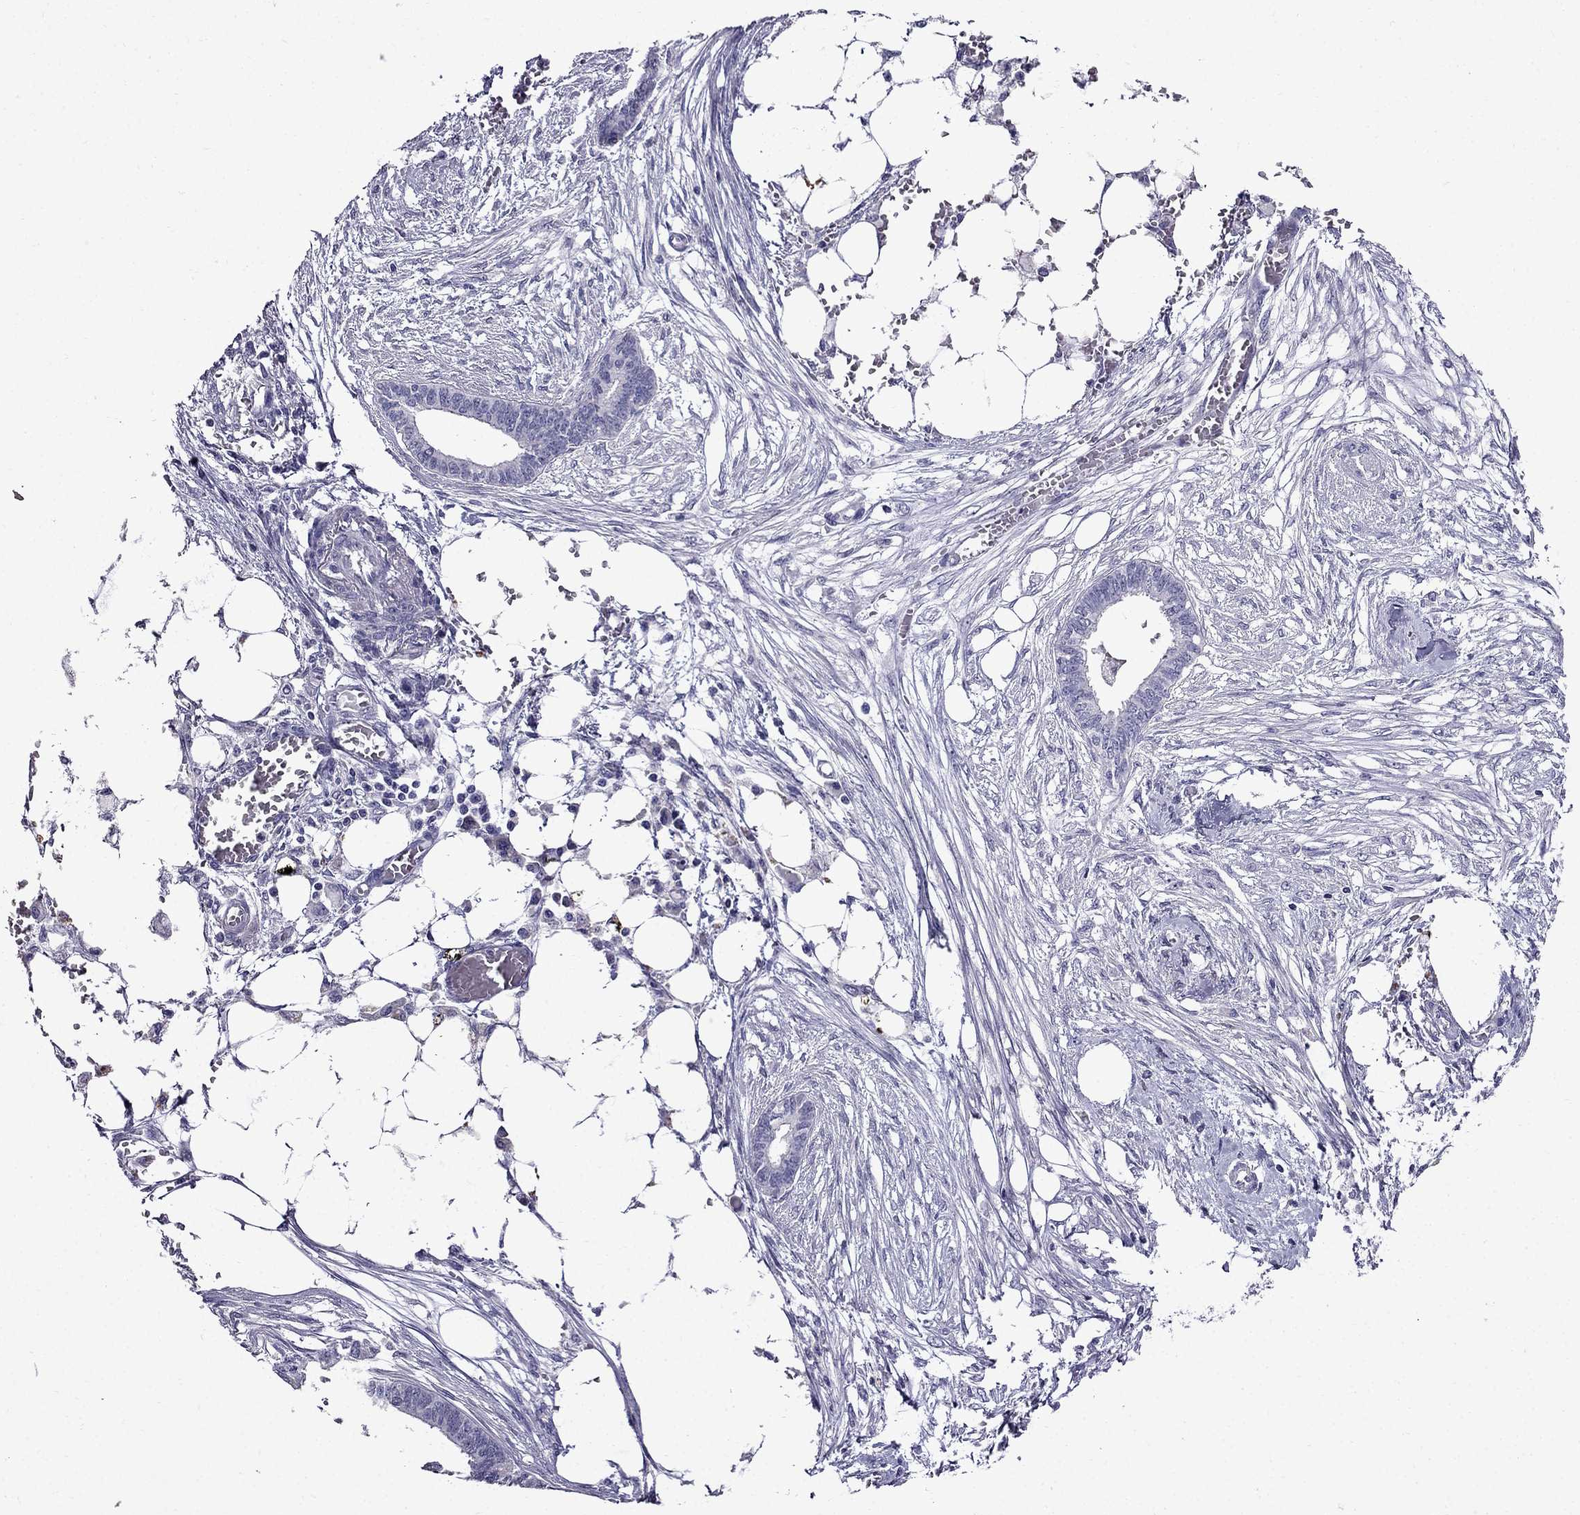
{"staining": {"intensity": "negative", "quantity": "none", "location": "none"}, "tissue": "endometrial cancer", "cell_type": "Tumor cells", "image_type": "cancer", "snomed": [{"axis": "morphology", "description": "Adenocarcinoma, NOS"}, {"axis": "morphology", "description": "Adenocarcinoma, metastatic, NOS"}, {"axis": "topography", "description": "Adipose tissue"}, {"axis": "topography", "description": "Endometrium"}], "caption": "Immunohistochemistry of human endometrial cancer (adenocarcinoma) displays no expression in tumor cells.", "gene": "DNAH17", "patient": {"sex": "female", "age": 67}}